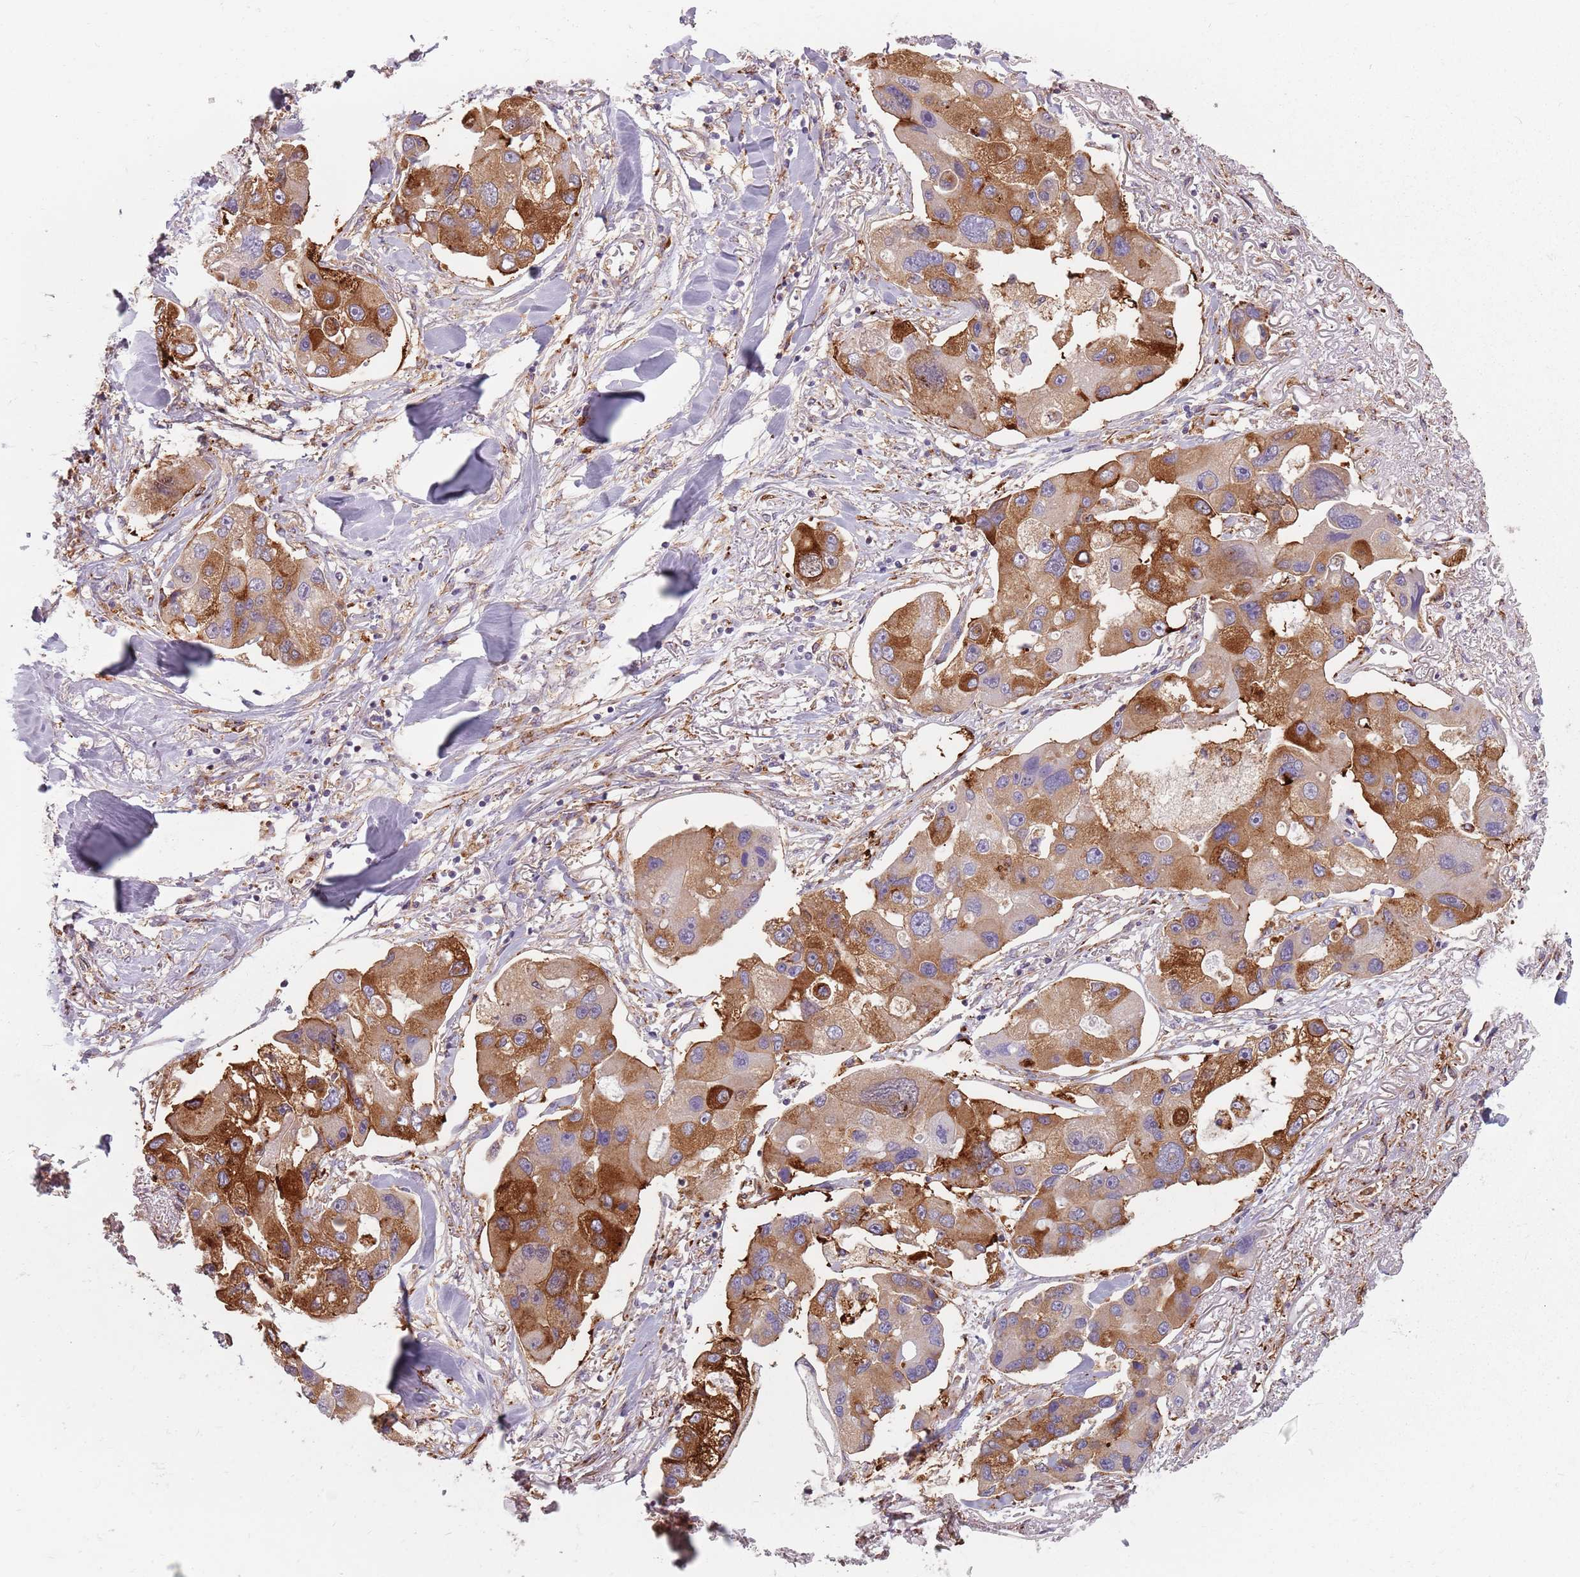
{"staining": {"intensity": "strong", "quantity": "25%-75%", "location": "cytoplasmic/membranous"}, "tissue": "lung cancer", "cell_type": "Tumor cells", "image_type": "cancer", "snomed": [{"axis": "morphology", "description": "Adenocarcinoma, NOS"}, {"axis": "topography", "description": "Lung"}], "caption": "Immunohistochemistry histopathology image of neoplastic tissue: adenocarcinoma (lung) stained using immunohistochemistry (IHC) exhibits high levels of strong protein expression localized specifically in the cytoplasmic/membranous of tumor cells, appearing as a cytoplasmic/membranous brown color.", "gene": "TPD52L2", "patient": {"sex": "female", "age": 54}}